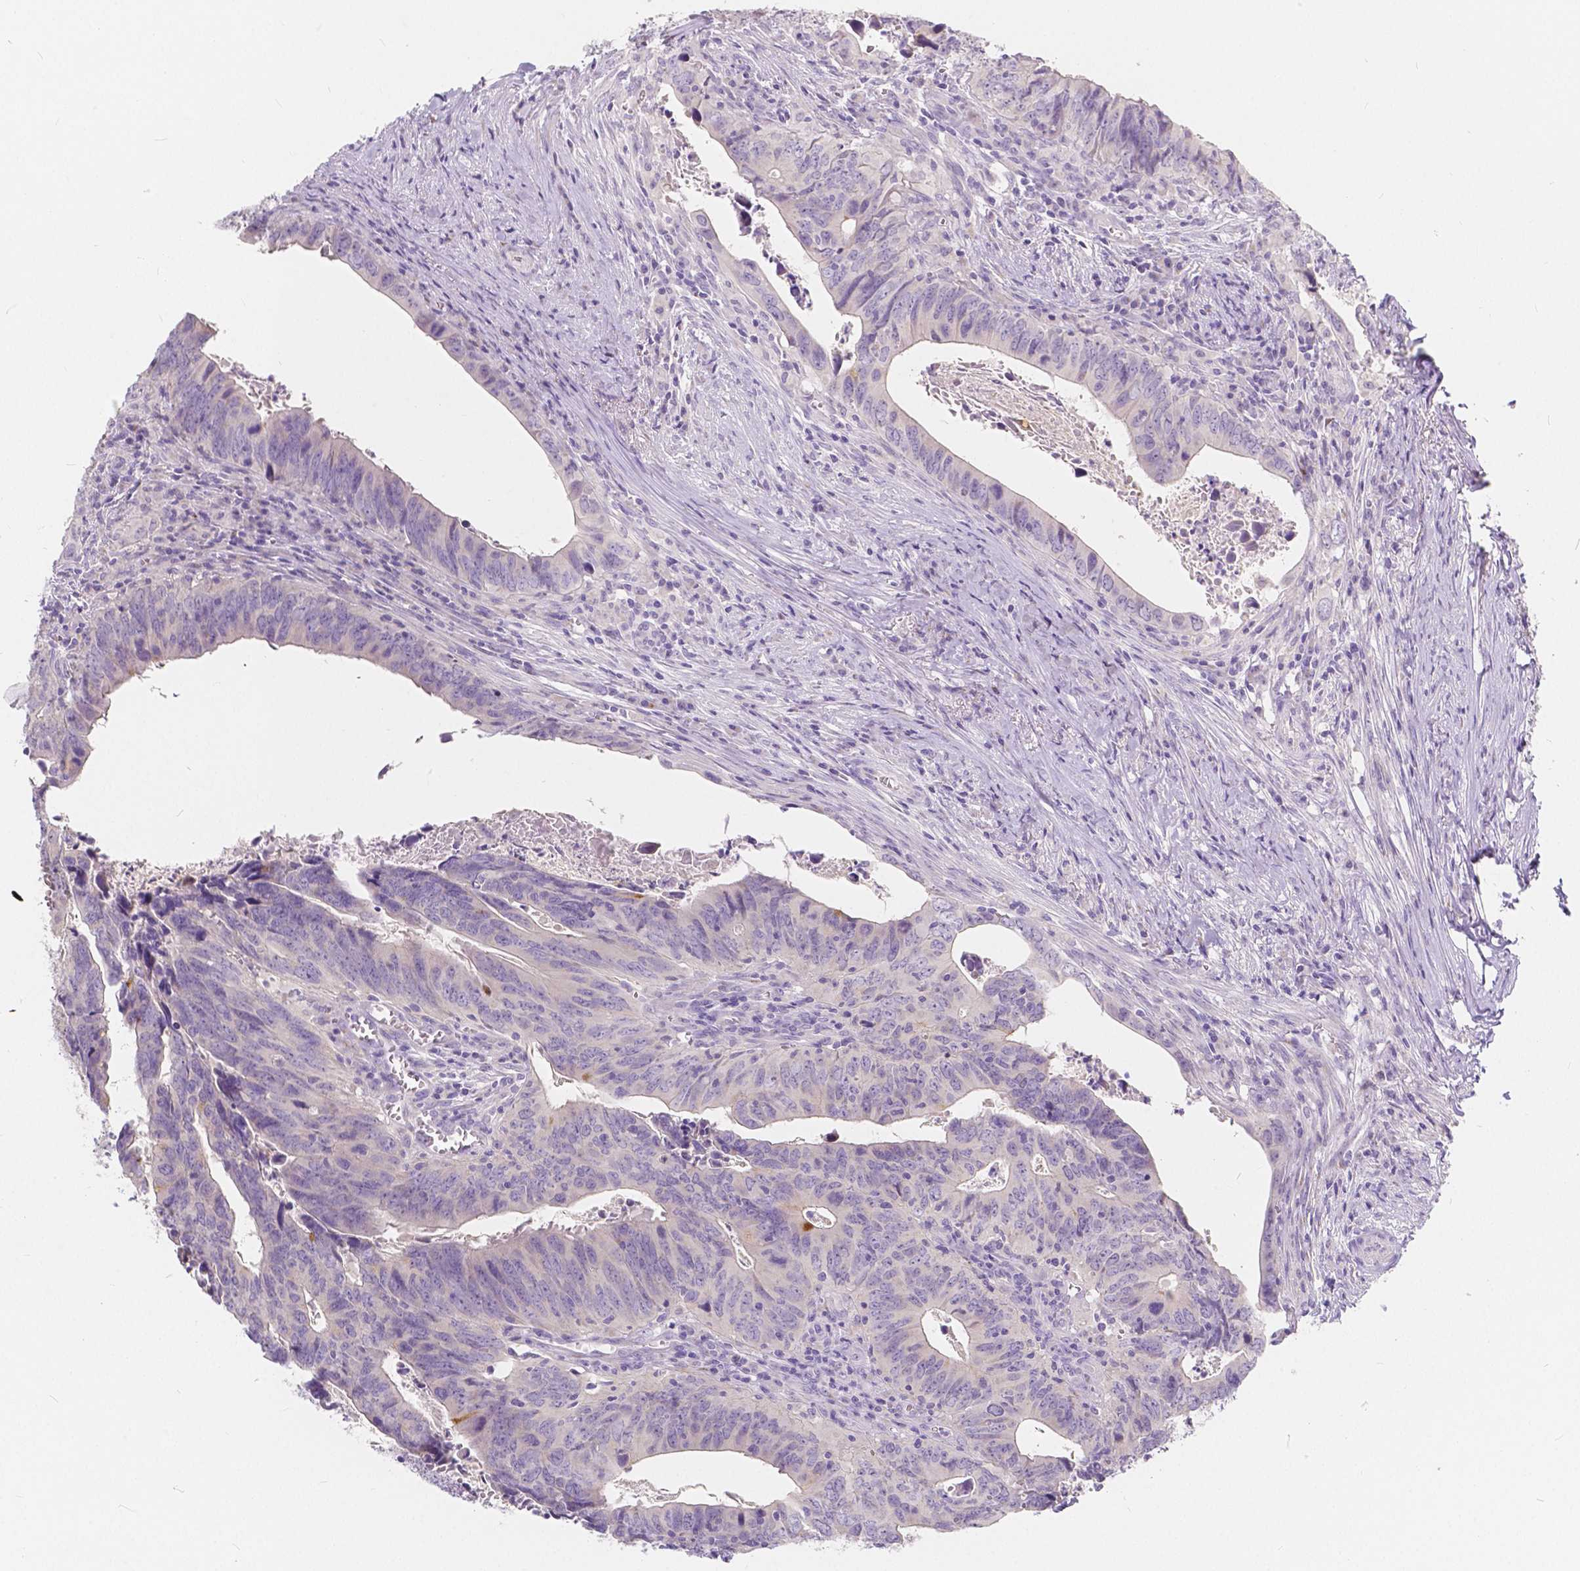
{"staining": {"intensity": "negative", "quantity": "none", "location": "none"}, "tissue": "colorectal cancer", "cell_type": "Tumor cells", "image_type": "cancer", "snomed": [{"axis": "morphology", "description": "Adenocarcinoma, NOS"}, {"axis": "topography", "description": "Colon"}], "caption": "Adenocarcinoma (colorectal) stained for a protein using IHC displays no staining tumor cells.", "gene": "RNF186", "patient": {"sex": "female", "age": 82}}